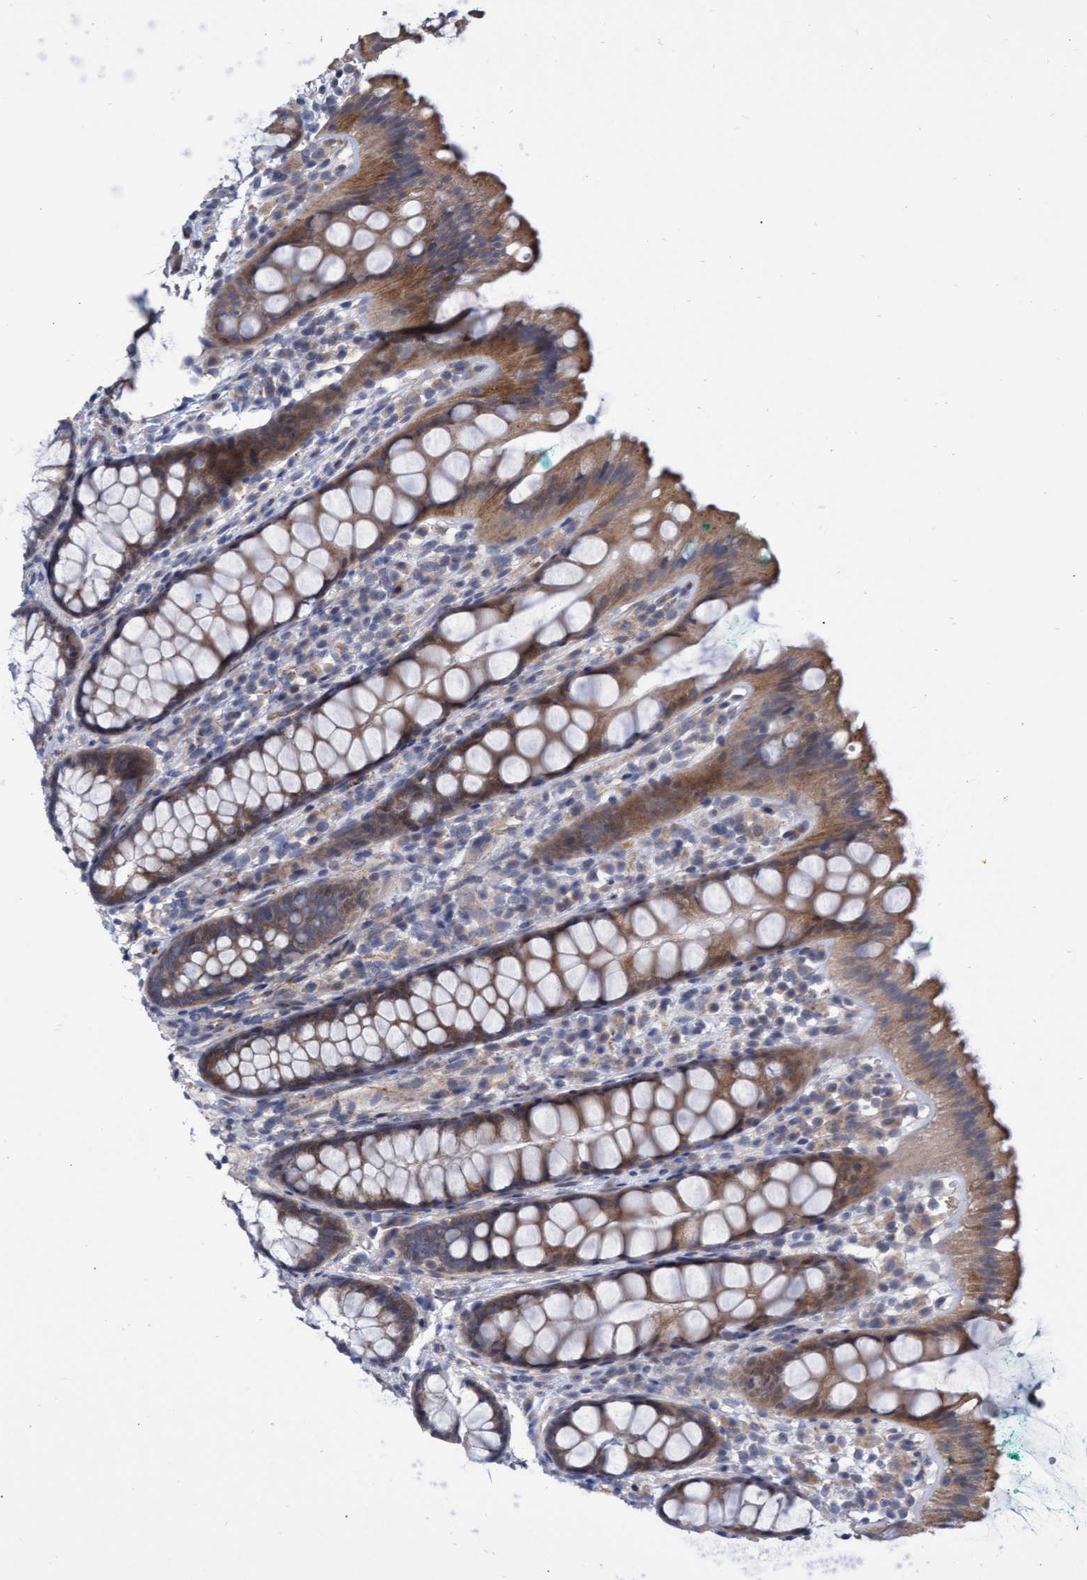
{"staining": {"intensity": "moderate", "quantity": ">75%", "location": "cytoplasmic/membranous"}, "tissue": "rectum", "cell_type": "Glandular cells", "image_type": "normal", "snomed": [{"axis": "morphology", "description": "Normal tissue, NOS"}, {"axis": "topography", "description": "Rectum"}], "caption": "A brown stain shows moderate cytoplasmic/membranous staining of a protein in glandular cells of normal human rectum. The protein of interest is shown in brown color, while the nuclei are stained blue.", "gene": "ABCF2", "patient": {"sex": "female", "age": 65}}